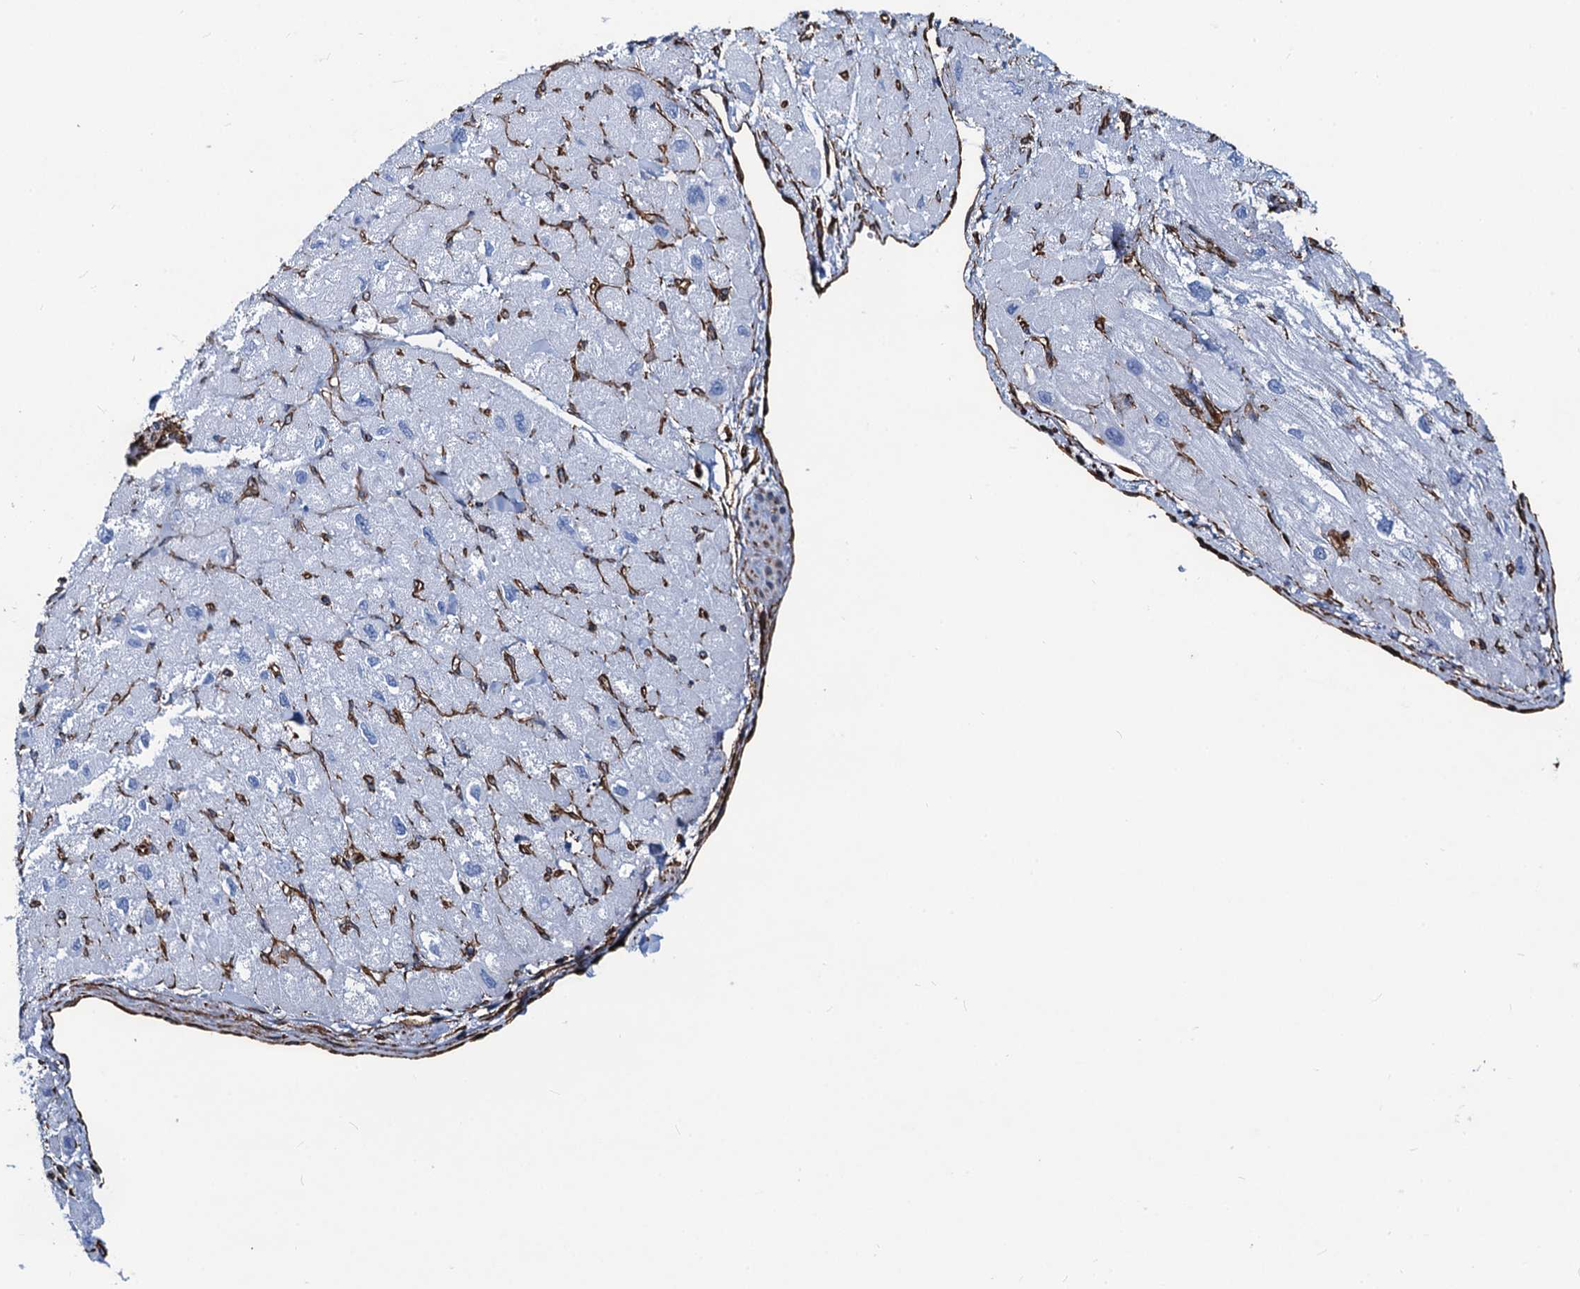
{"staining": {"intensity": "negative", "quantity": "none", "location": "none"}, "tissue": "heart muscle", "cell_type": "Cardiomyocytes", "image_type": "normal", "snomed": [{"axis": "morphology", "description": "Normal tissue, NOS"}, {"axis": "topography", "description": "Heart"}], "caption": "Image shows no significant protein expression in cardiomyocytes of unremarkable heart muscle. (Stains: DAB immunohistochemistry (IHC) with hematoxylin counter stain, Microscopy: brightfield microscopy at high magnification).", "gene": "PGM2", "patient": {"sex": "male", "age": 65}}